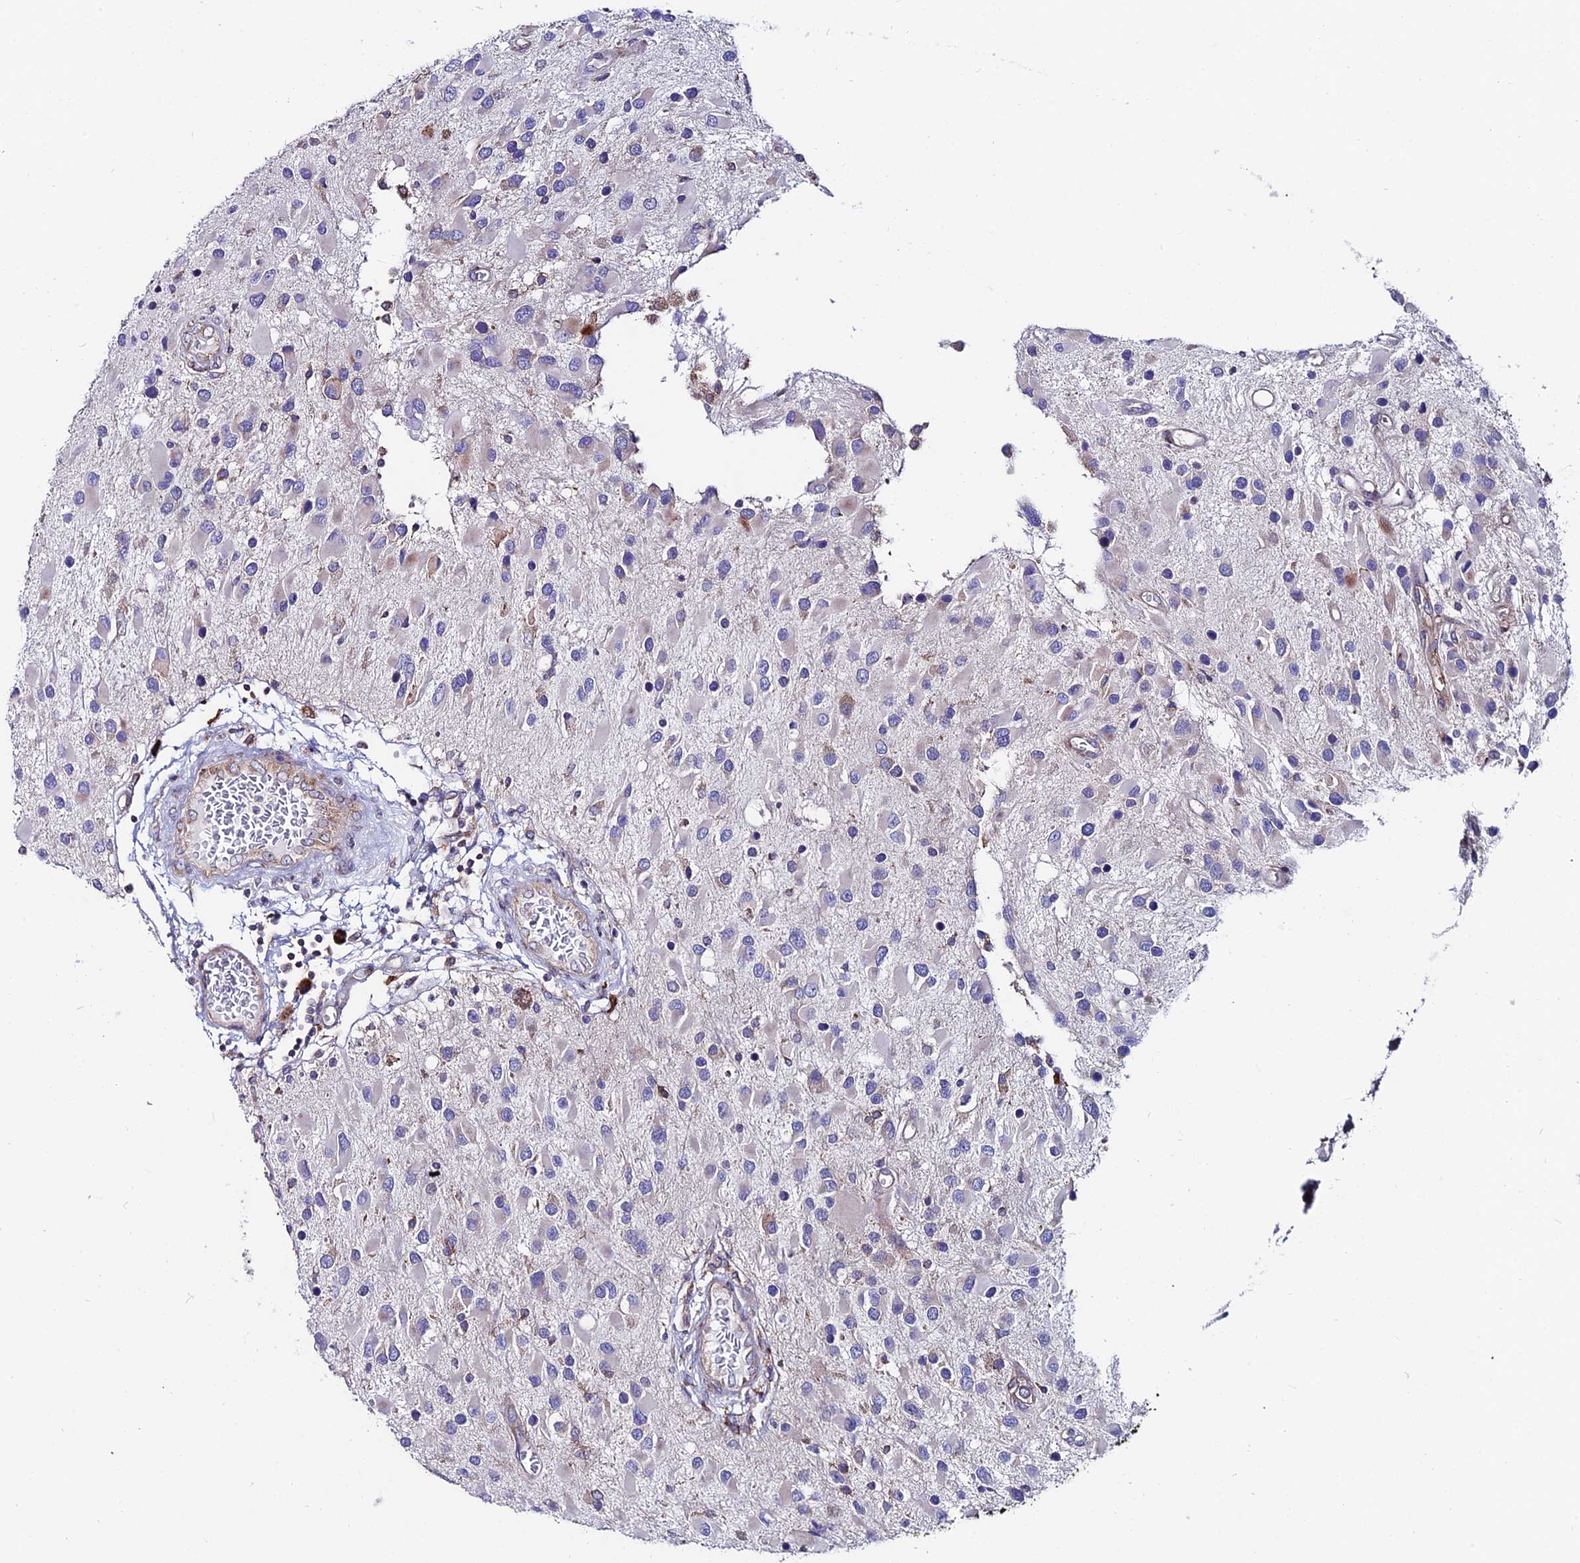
{"staining": {"intensity": "weak", "quantity": "<25%", "location": "cytoplasmic/membranous"}, "tissue": "glioma", "cell_type": "Tumor cells", "image_type": "cancer", "snomed": [{"axis": "morphology", "description": "Glioma, malignant, High grade"}, {"axis": "topography", "description": "Brain"}], "caption": "Immunohistochemical staining of human malignant glioma (high-grade) reveals no significant staining in tumor cells. (Stains: DAB immunohistochemistry with hematoxylin counter stain, Microscopy: brightfield microscopy at high magnification).", "gene": "EIF3K", "patient": {"sex": "male", "age": 53}}